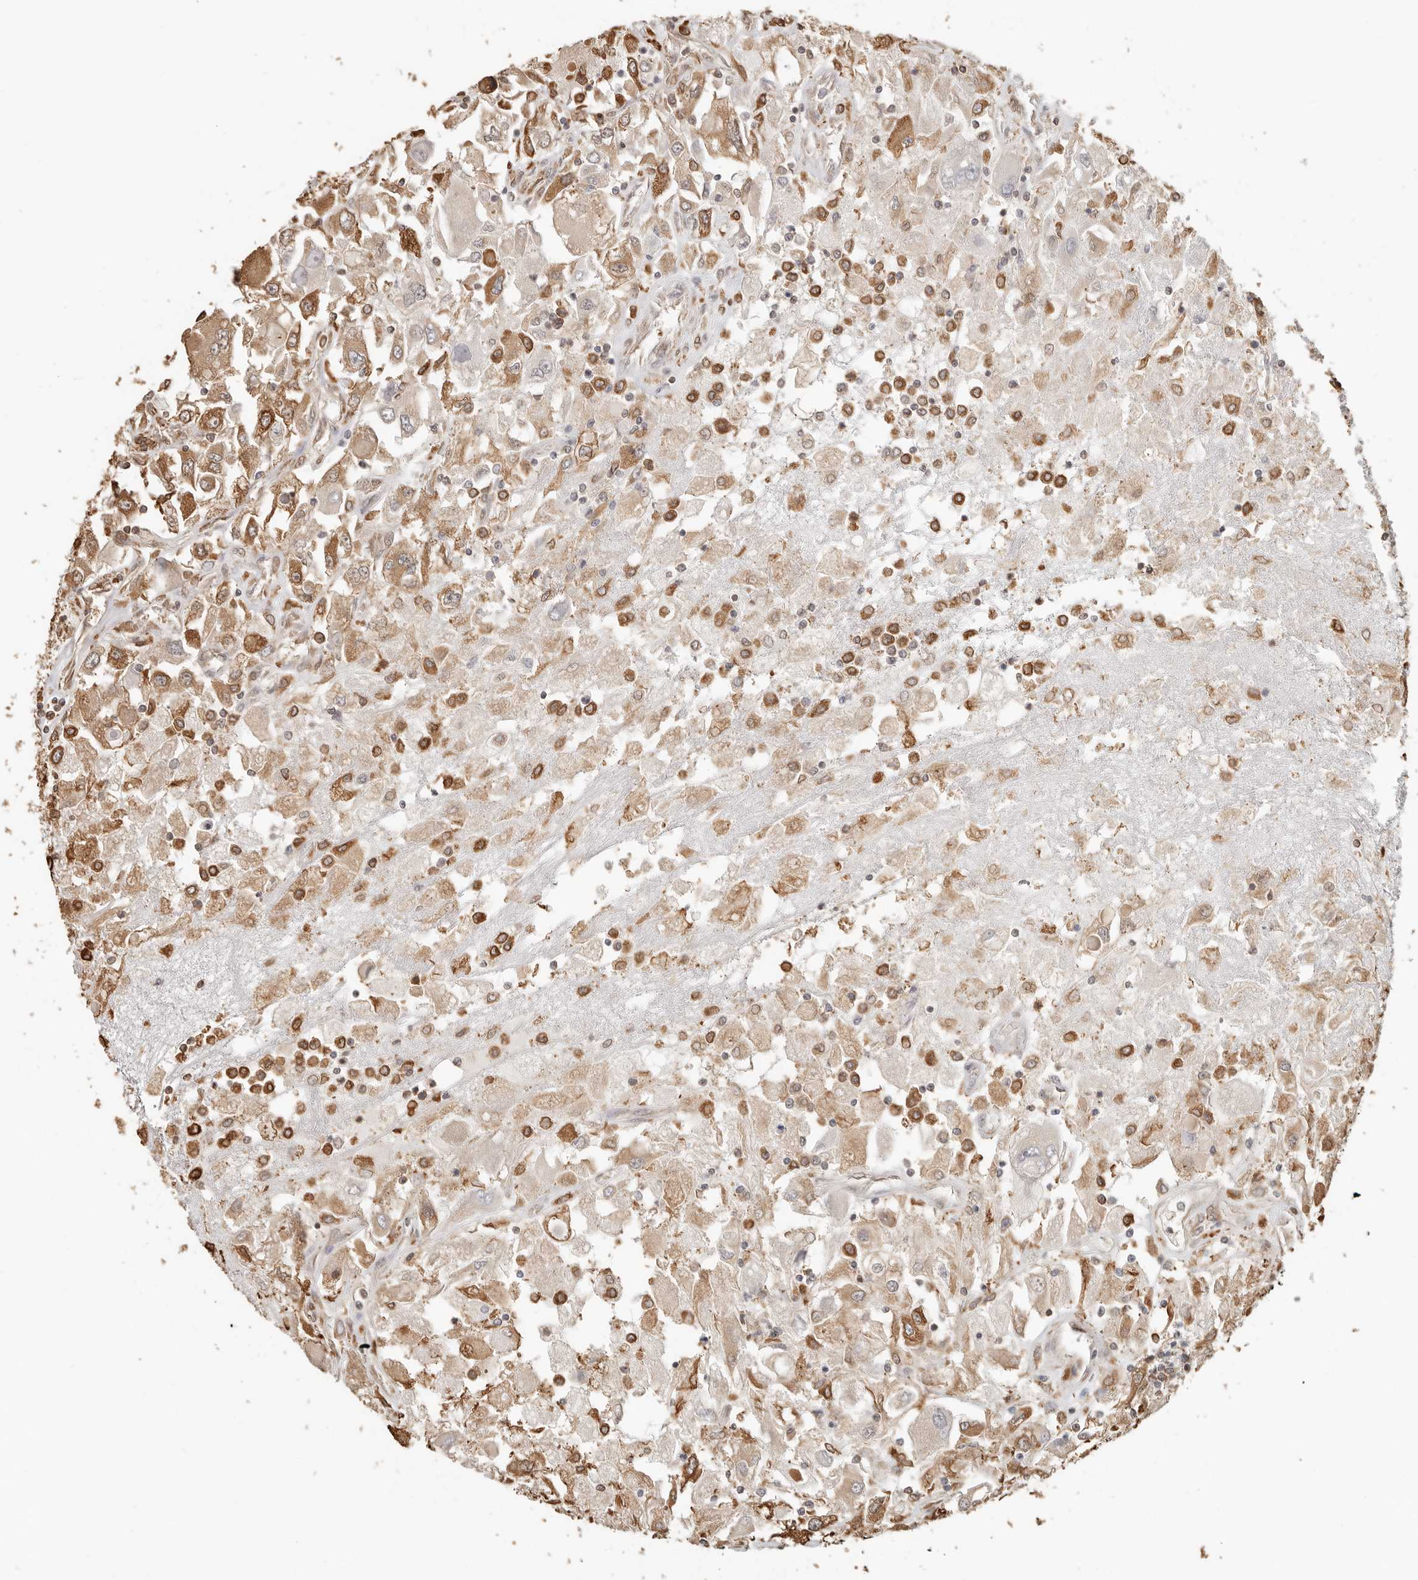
{"staining": {"intensity": "moderate", "quantity": ">75%", "location": "cytoplasmic/membranous"}, "tissue": "renal cancer", "cell_type": "Tumor cells", "image_type": "cancer", "snomed": [{"axis": "morphology", "description": "Adenocarcinoma, NOS"}, {"axis": "topography", "description": "Kidney"}], "caption": "Moderate cytoplasmic/membranous protein positivity is present in about >75% of tumor cells in renal cancer (adenocarcinoma). The protein of interest is shown in brown color, while the nuclei are stained blue.", "gene": "ARHGEF10L", "patient": {"sex": "female", "age": 52}}